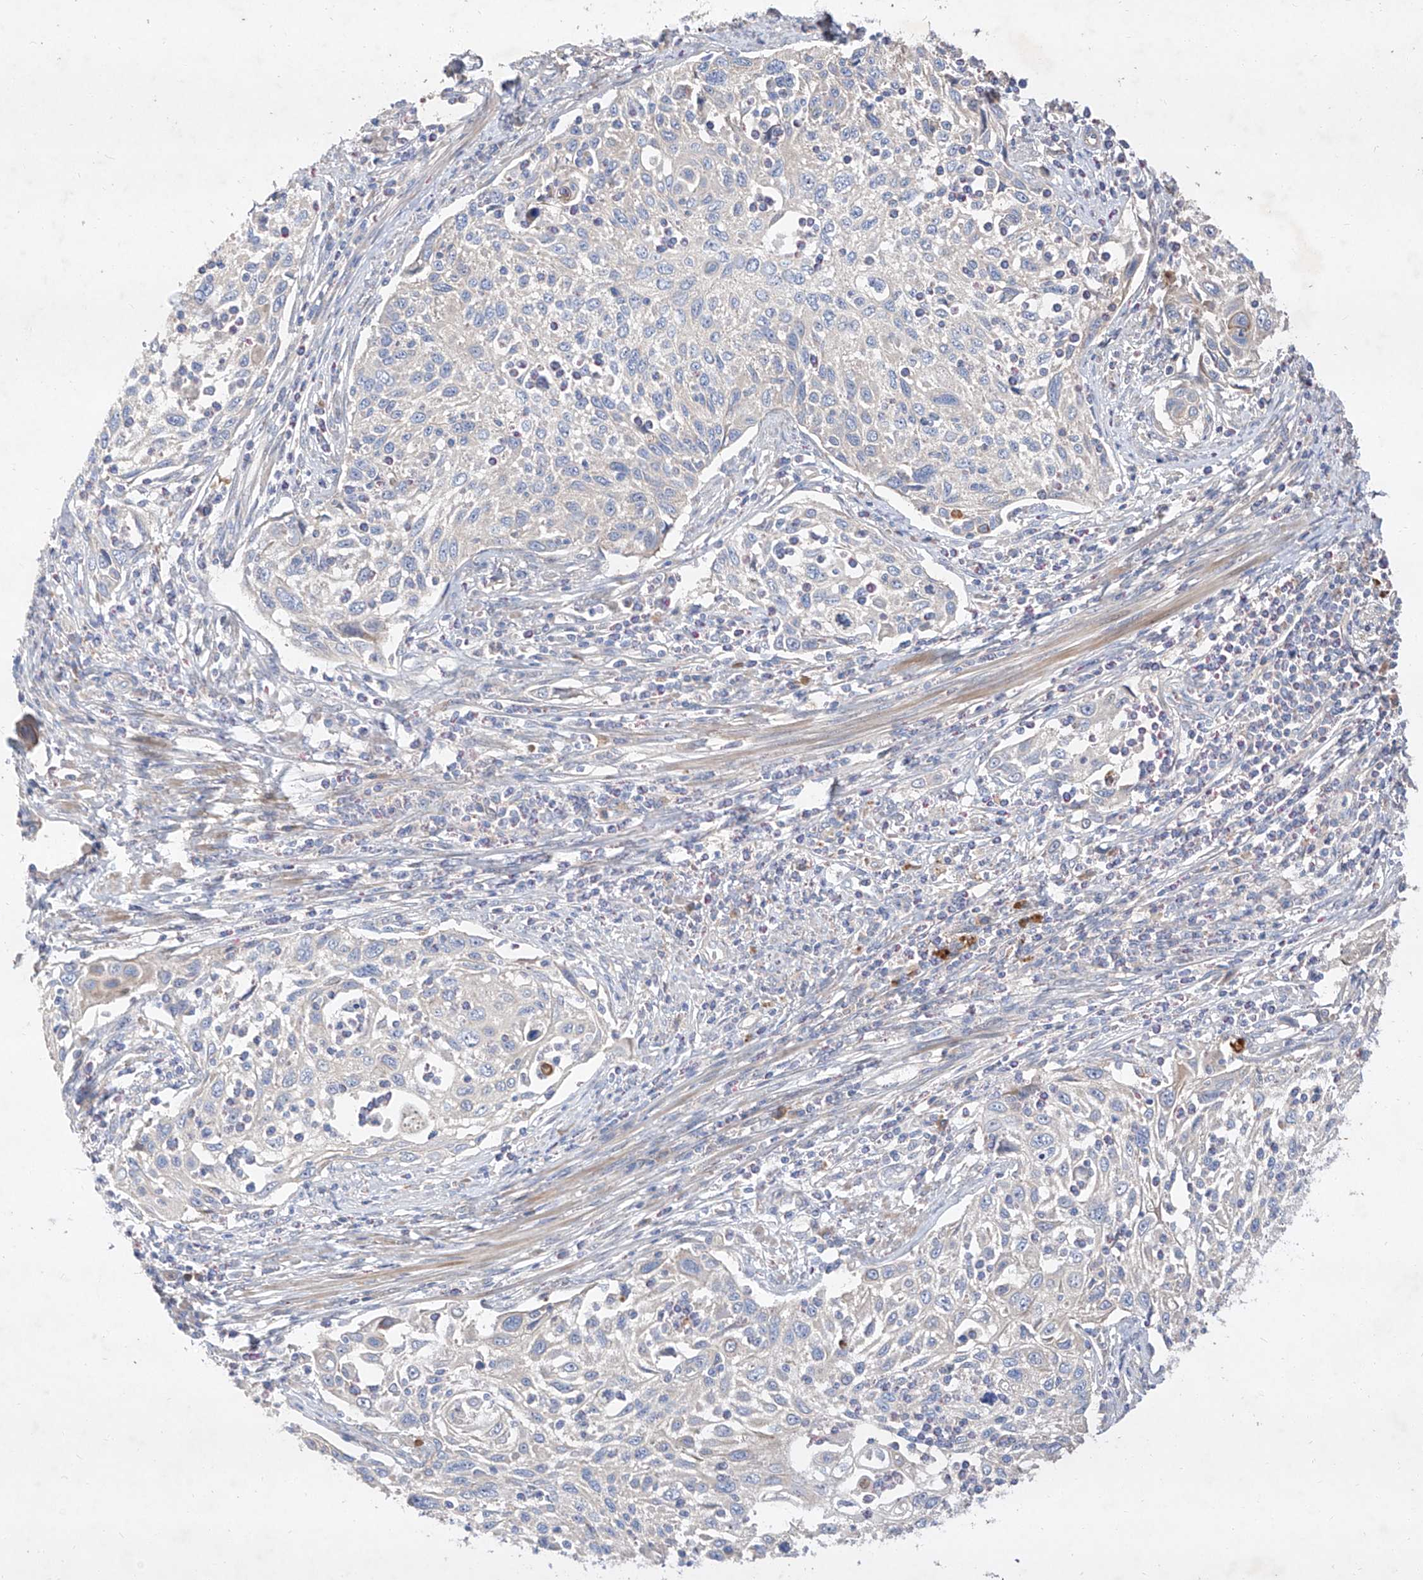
{"staining": {"intensity": "negative", "quantity": "none", "location": "none"}, "tissue": "cervical cancer", "cell_type": "Tumor cells", "image_type": "cancer", "snomed": [{"axis": "morphology", "description": "Squamous cell carcinoma, NOS"}, {"axis": "topography", "description": "Cervix"}], "caption": "IHC of human cervical squamous cell carcinoma exhibits no expression in tumor cells.", "gene": "DIRAS3", "patient": {"sex": "female", "age": 70}}